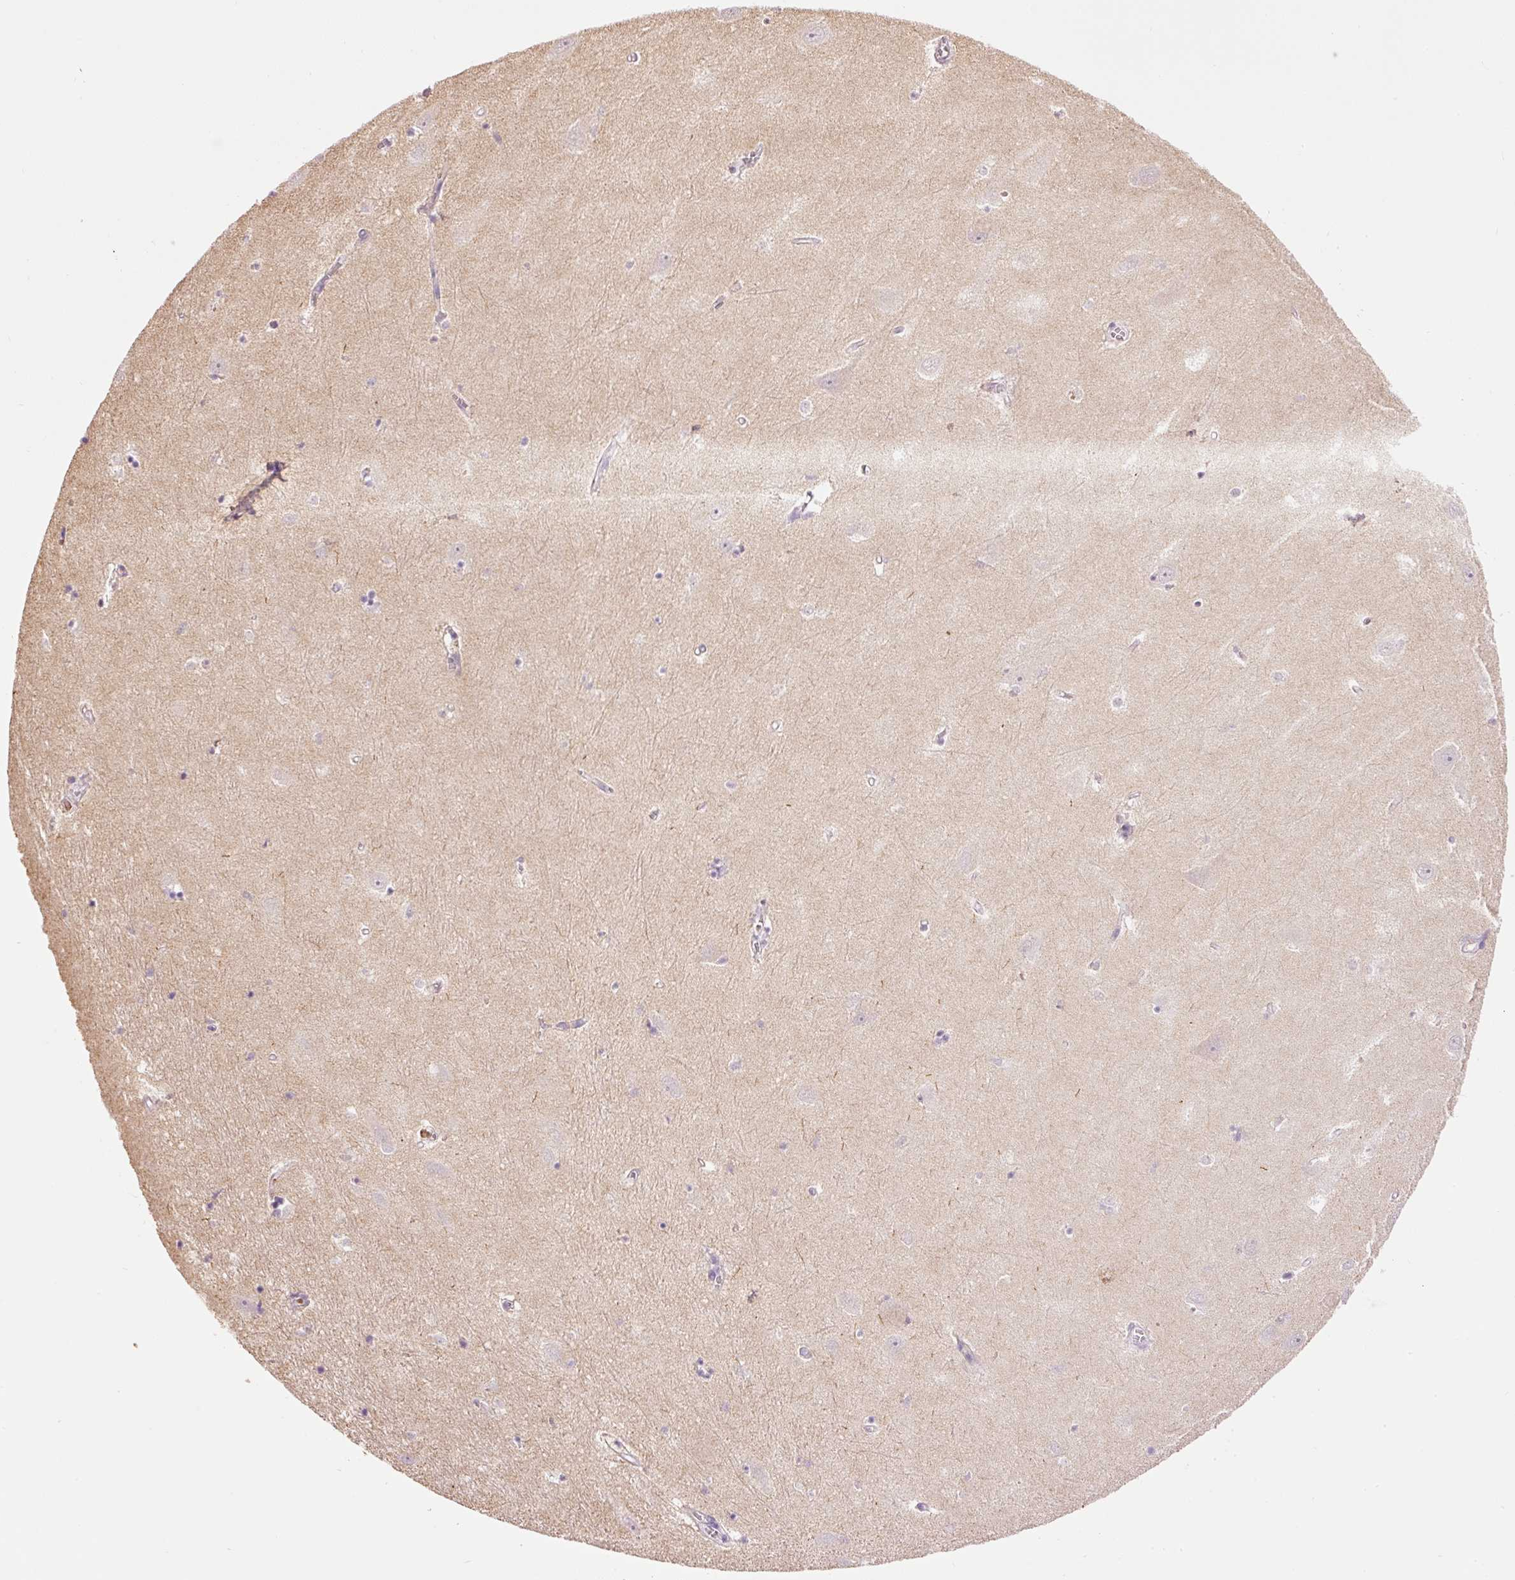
{"staining": {"intensity": "negative", "quantity": "none", "location": "none"}, "tissue": "hippocampus", "cell_type": "Glial cells", "image_type": "normal", "snomed": [{"axis": "morphology", "description": "Normal tissue, NOS"}, {"axis": "topography", "description": "Hippocampus"}], "caption": "Glial cells show no significant expression in normal hippocampus.", "gene": "LY6G6D", "patient": {"sex": "female", "age": 64}}